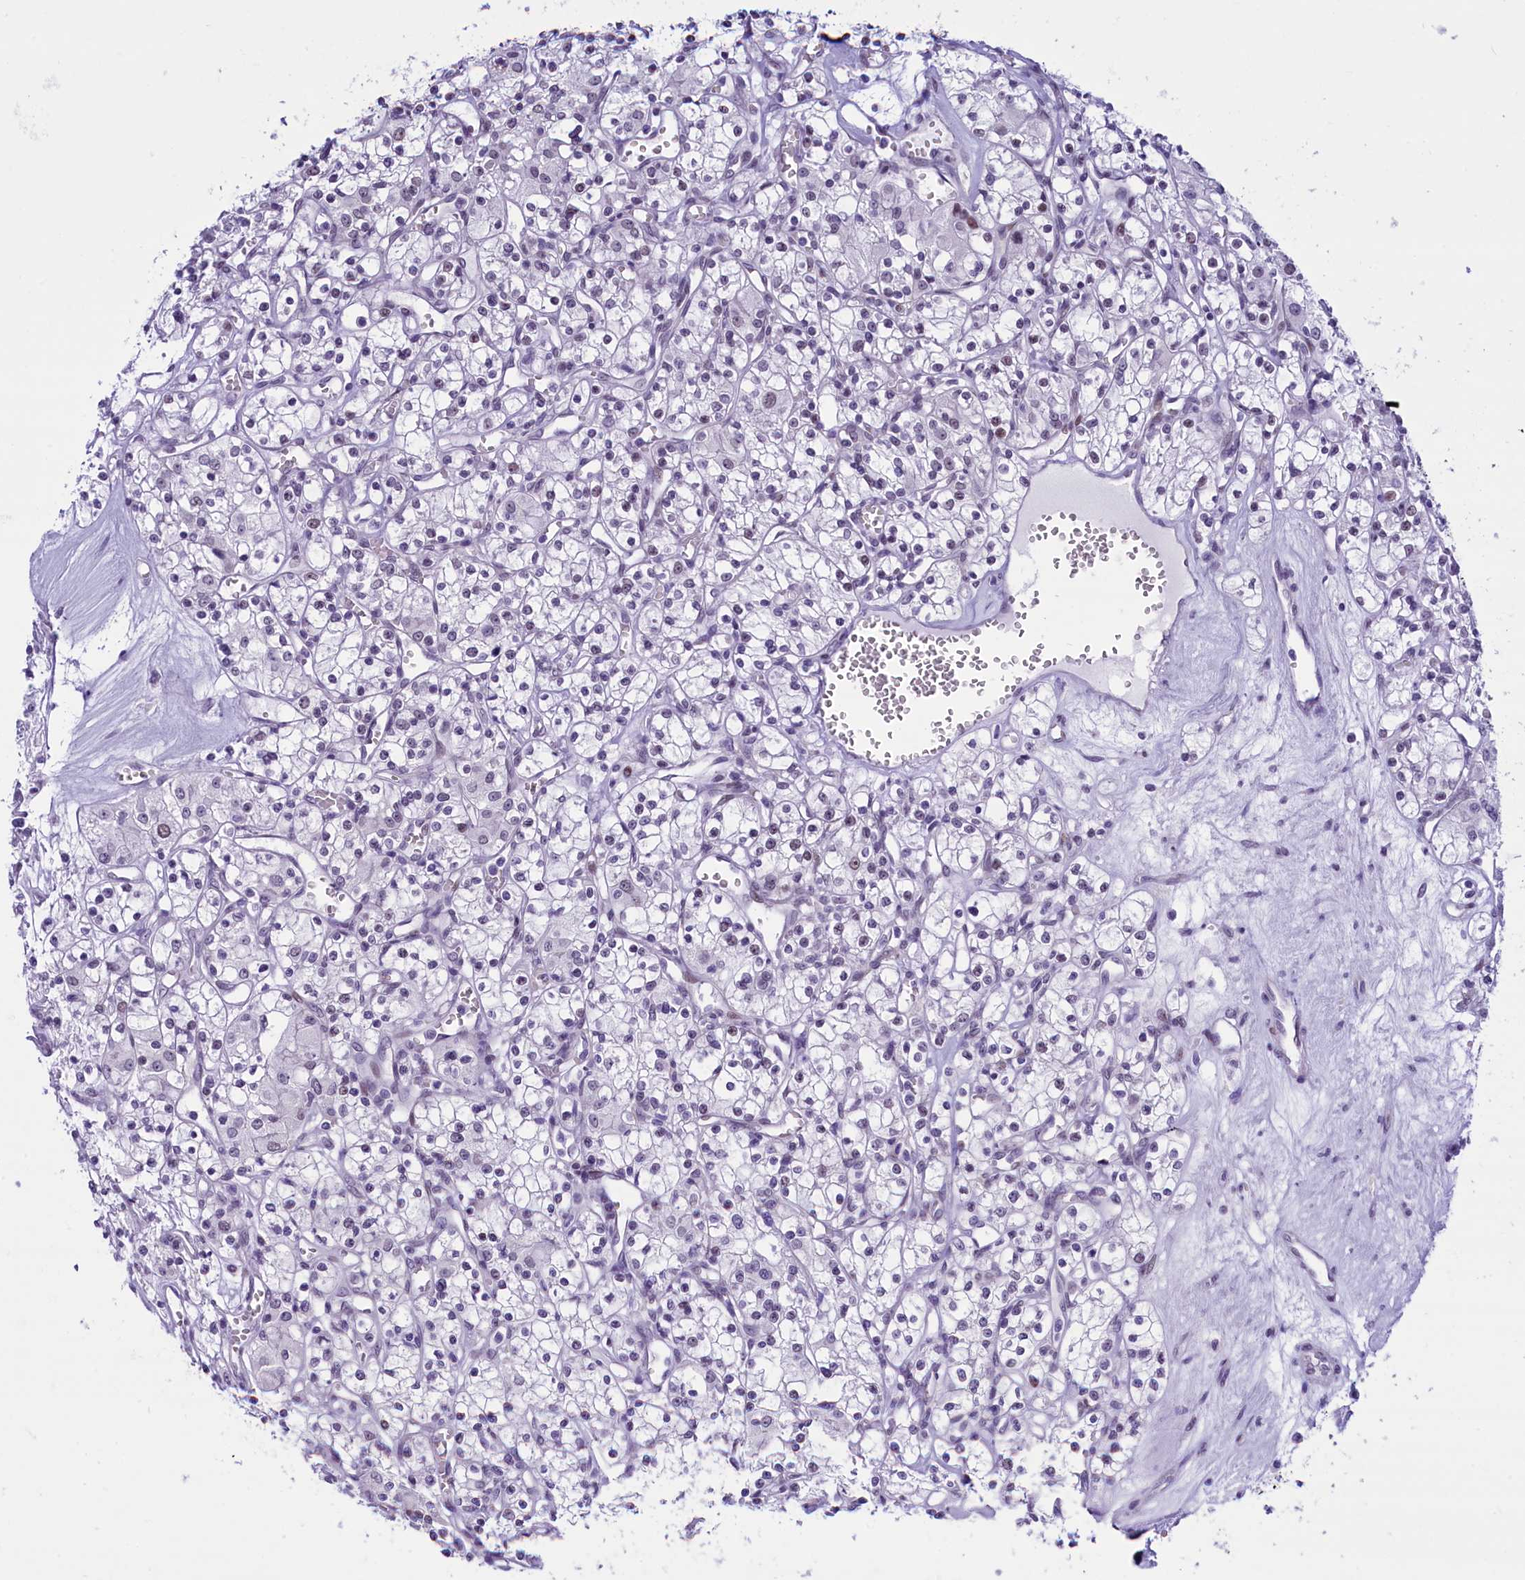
{"staining": {"intensity": "negative", "quantity": "none", "location": "none"}, "tissue": "renal cancer", "cell_type": "Tumor cells", "image_type": "cancer", "snomed": [{"axis": "morphology", "description": "Adenocarcinoma, NOS"}, {"axis": "topography", "description": "Kidney"}], "caption": "Tumor cells are negative for brown protein staining in renal cancer.", "gene": "RPS6KB1", "patient": {"sex": "female", "age": 59}}